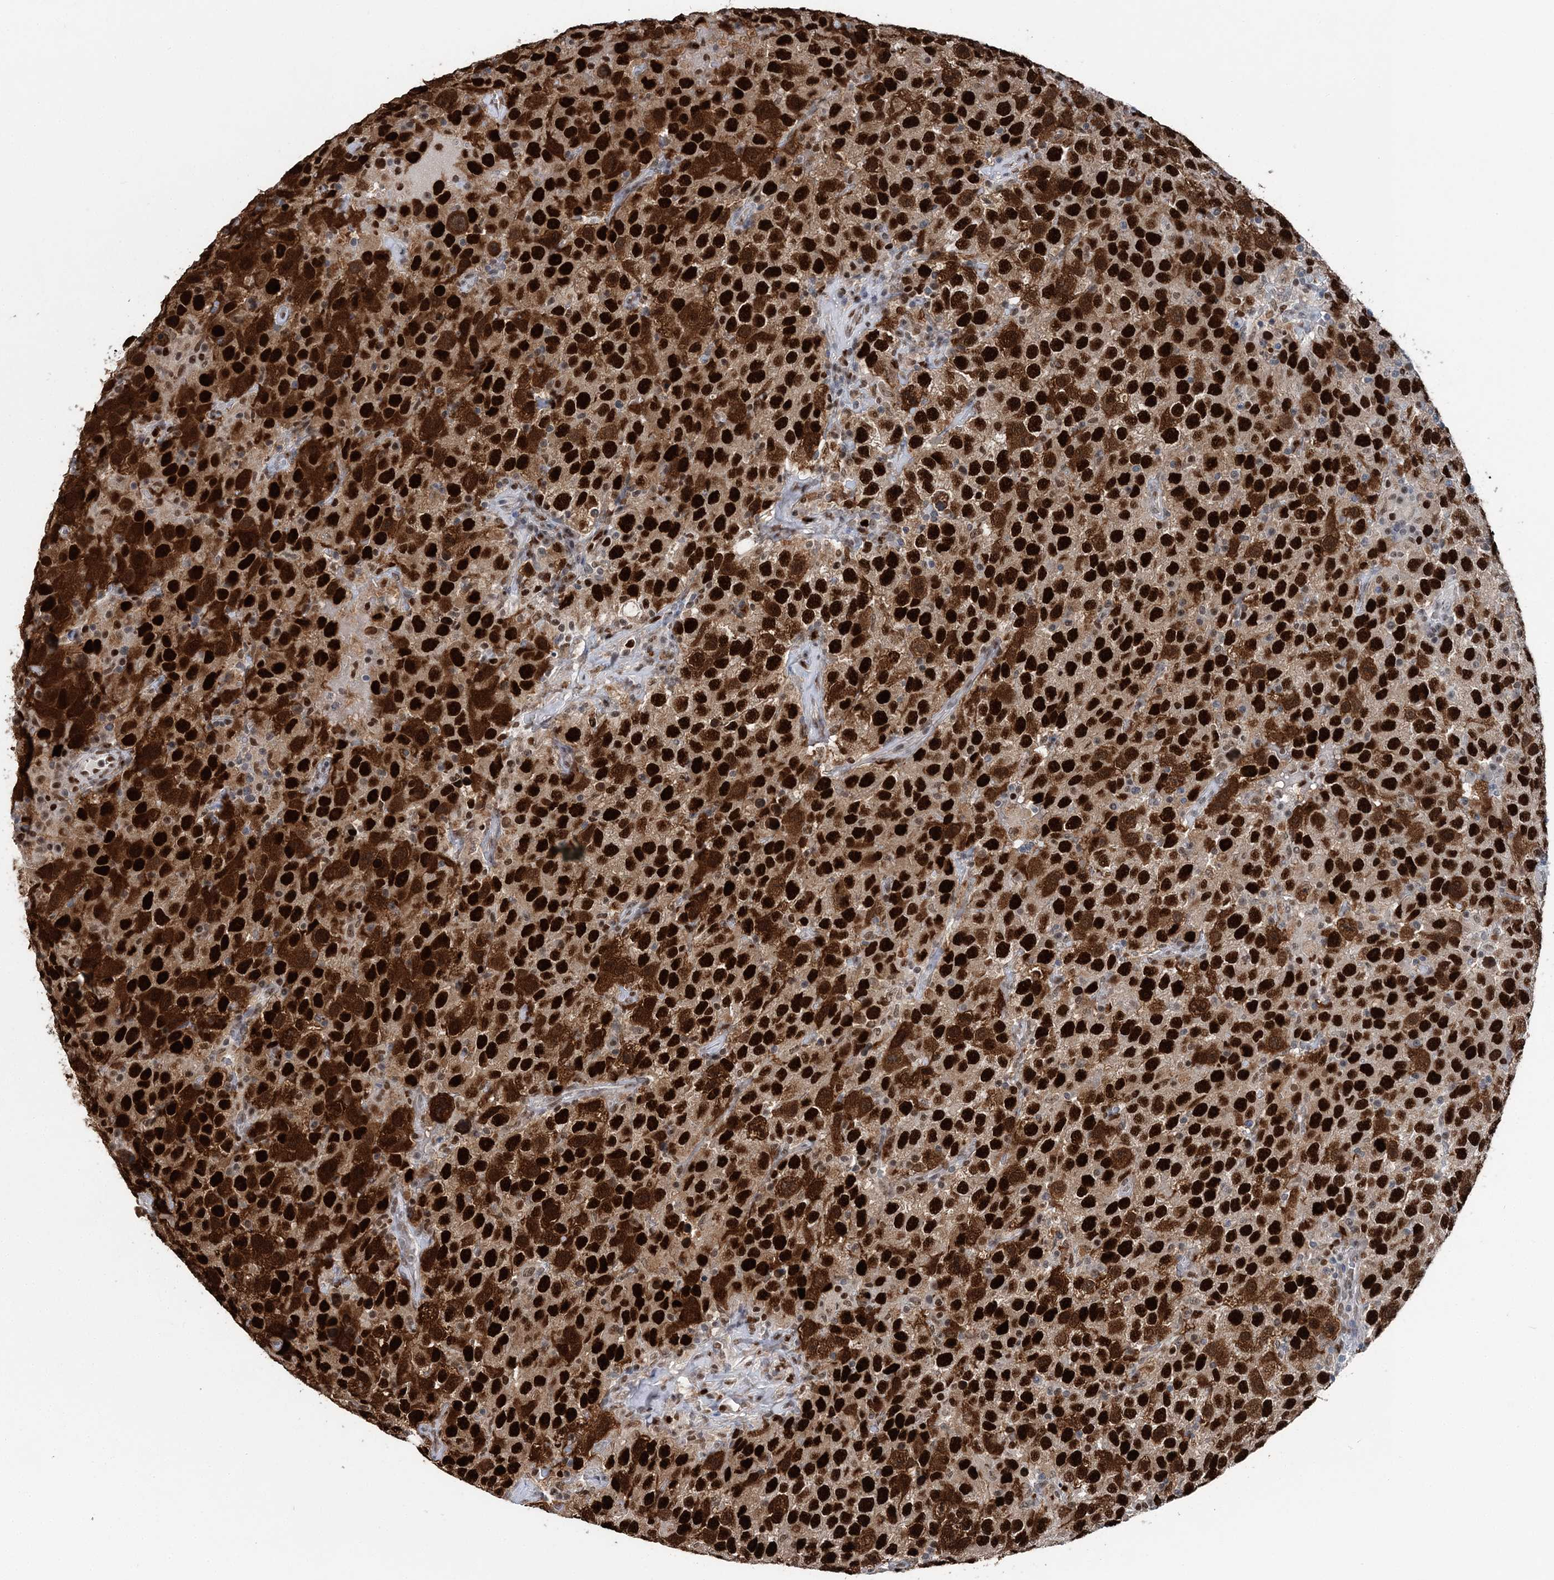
{"staining": {"intensity": "strong", "quantity": ">75%", "location": "cytoplasmic/membranous,nuclear"}, "tissue": "testis cancer", "cell_type": "Tumor cells", "image_type": "cancer", "snomed": [{"axis": "morphology", "description": "Seminoma, NOS"}, {"axis": "topography", "description": "Testis"}], "caption": "High-magnification brightfield microscopy of testis cancer stained with DAB (3,3'-diaminobenzidine) (brown) and counterstained with hematoxylin (blue). tumor cells exhibit strong cytoplasmic/membranous and nuclear staining is appreciated in about>75% of cells.", "gene": "HAT1", "patient": {"sex": "male", "age": 41}}